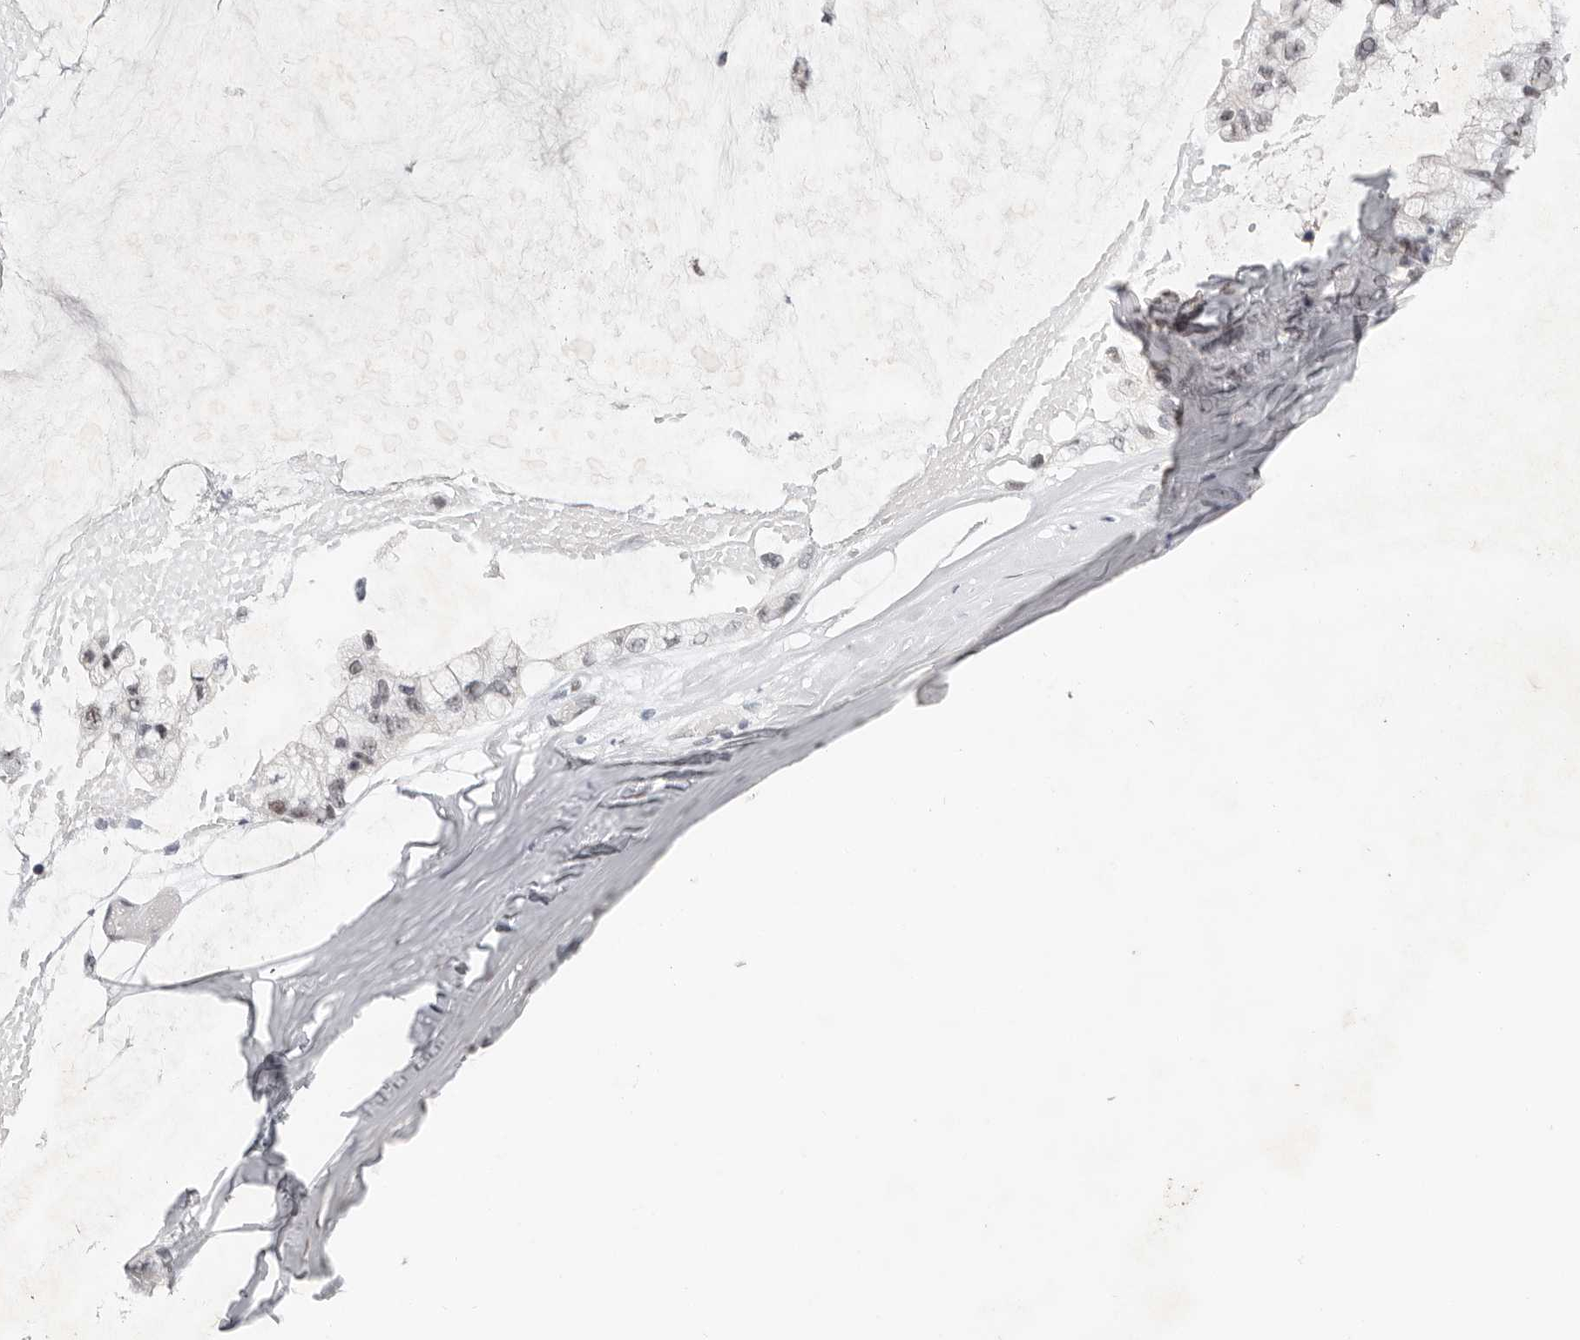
{"staining": {"intensity": "weak", "quantity": "<25%", "location": "nuclear"}, "tissue": "ovarian cancer", "cell_type": "Tumor cells", "image_type": "cancer", "snomed": [{"axis": "morphology", "description": "Cystadenocarcinoma, mucinous, NOS"}, {"axis": "topography", "description": "Ovary"}], "caption": "Tumor cells show no significant protein staining in ovarian mucinous cystadenocarcinoma. (DAB (3,3'-diaminobenzidine) immunohistochemistry (IHC), high magnification).", "gene": "LARP7", "patient": {"sex": "female", "age": 39}}